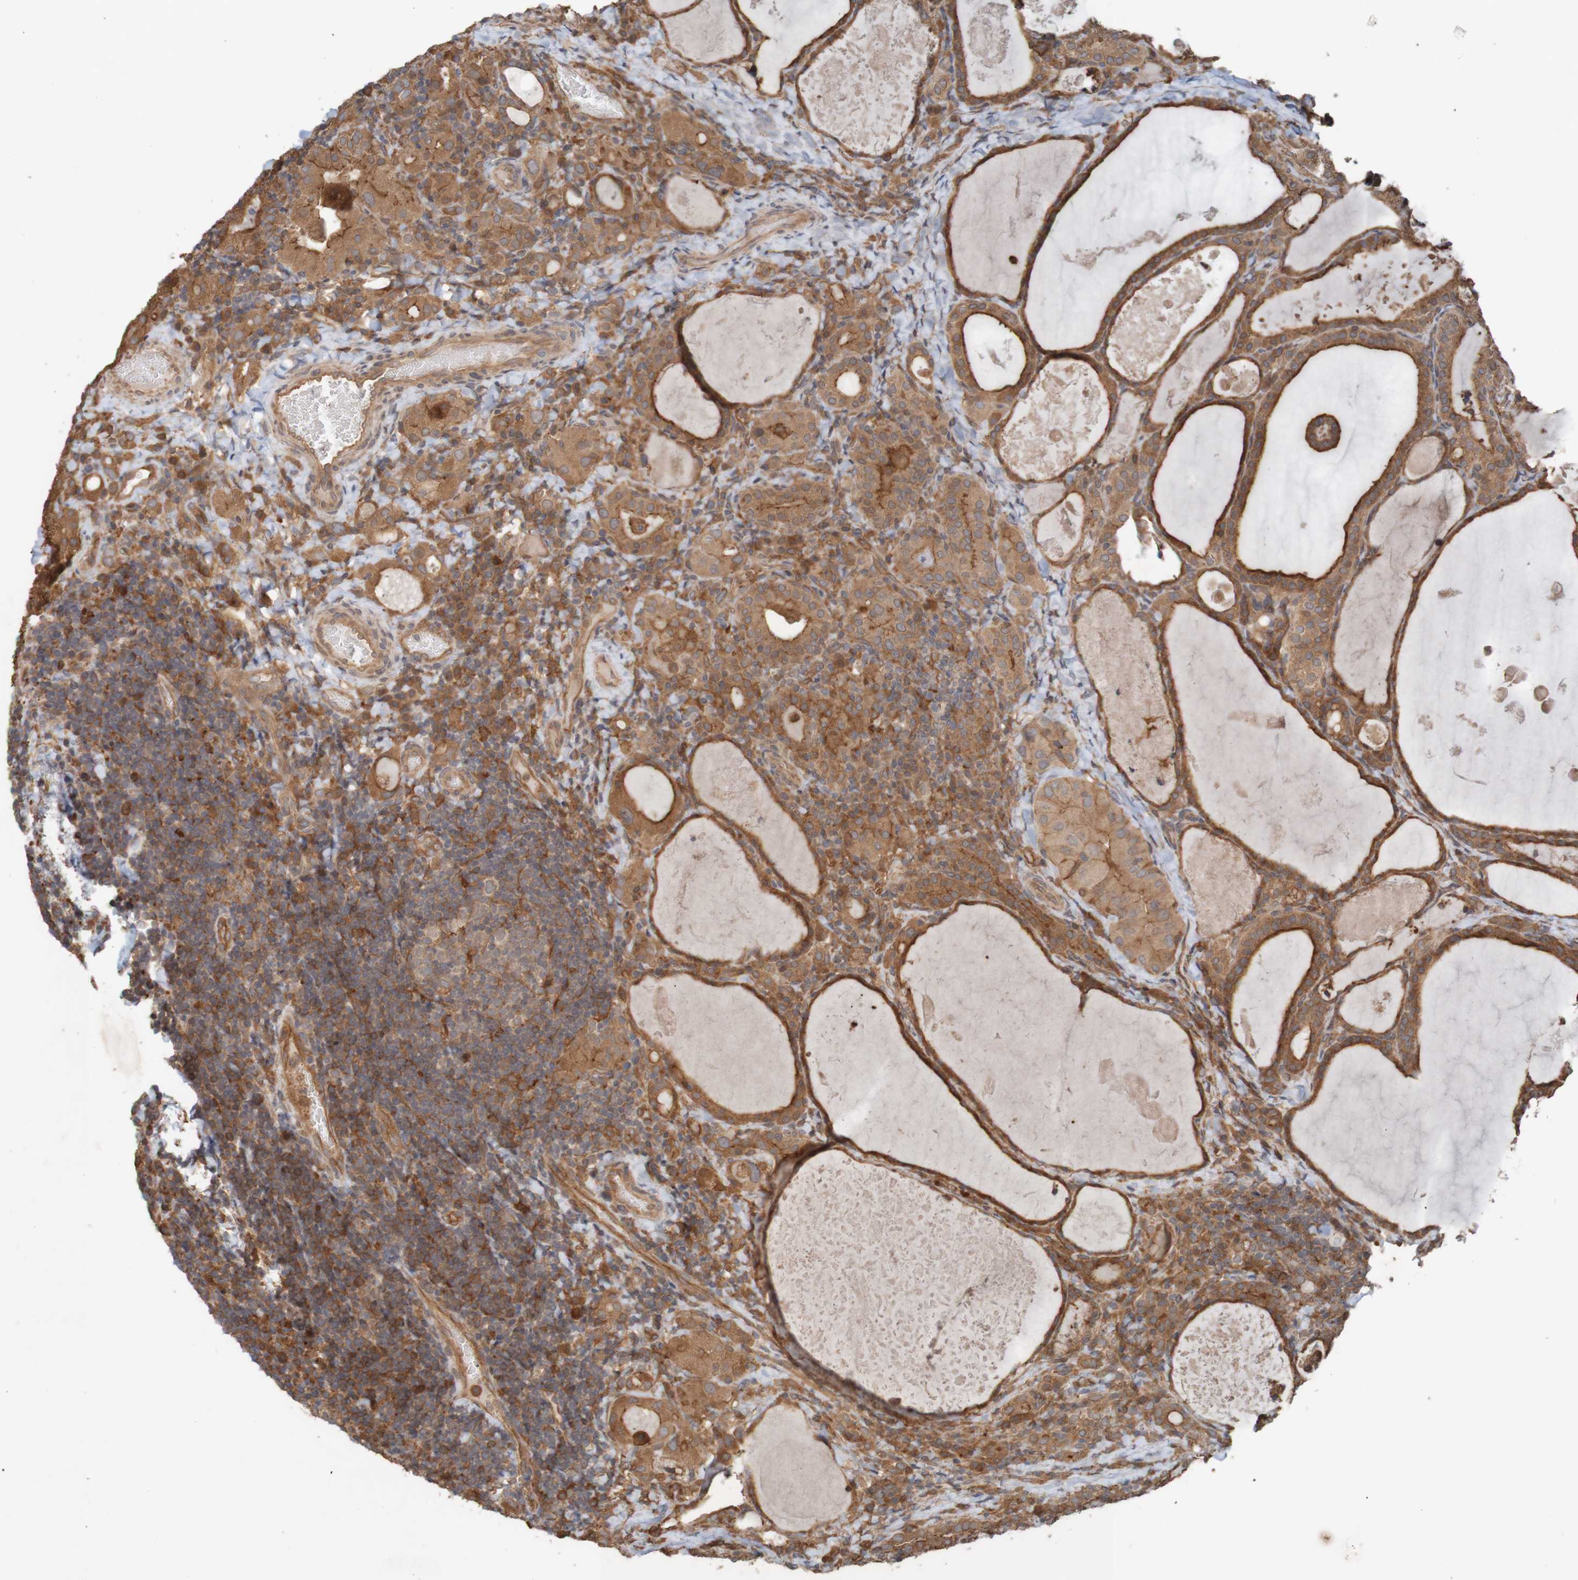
{"staining": {"intensity": "moderate", "quantity": ">75%", "location": "cytoplasmic/membranous"}, "tissue": "thyroid cancer", "cell_type": "Tumor cells", "image_type": "cancer", "snomed": [{"axis": "morphology", "description": "Papillary adenocarcinoma, NOS"}, {"axis": "topography", "description": "Thyroid gland"}], "caption": "The micrograph demonstrates immunohistochemical staining of papillary adenocarcinoma (thyroid). There is moderate cytoplasmic/membranous expression is appreciated in about >75% of tumor cells.", "gene": "ARHGEF11", "patient": {"sex": "female", "age": 42}}